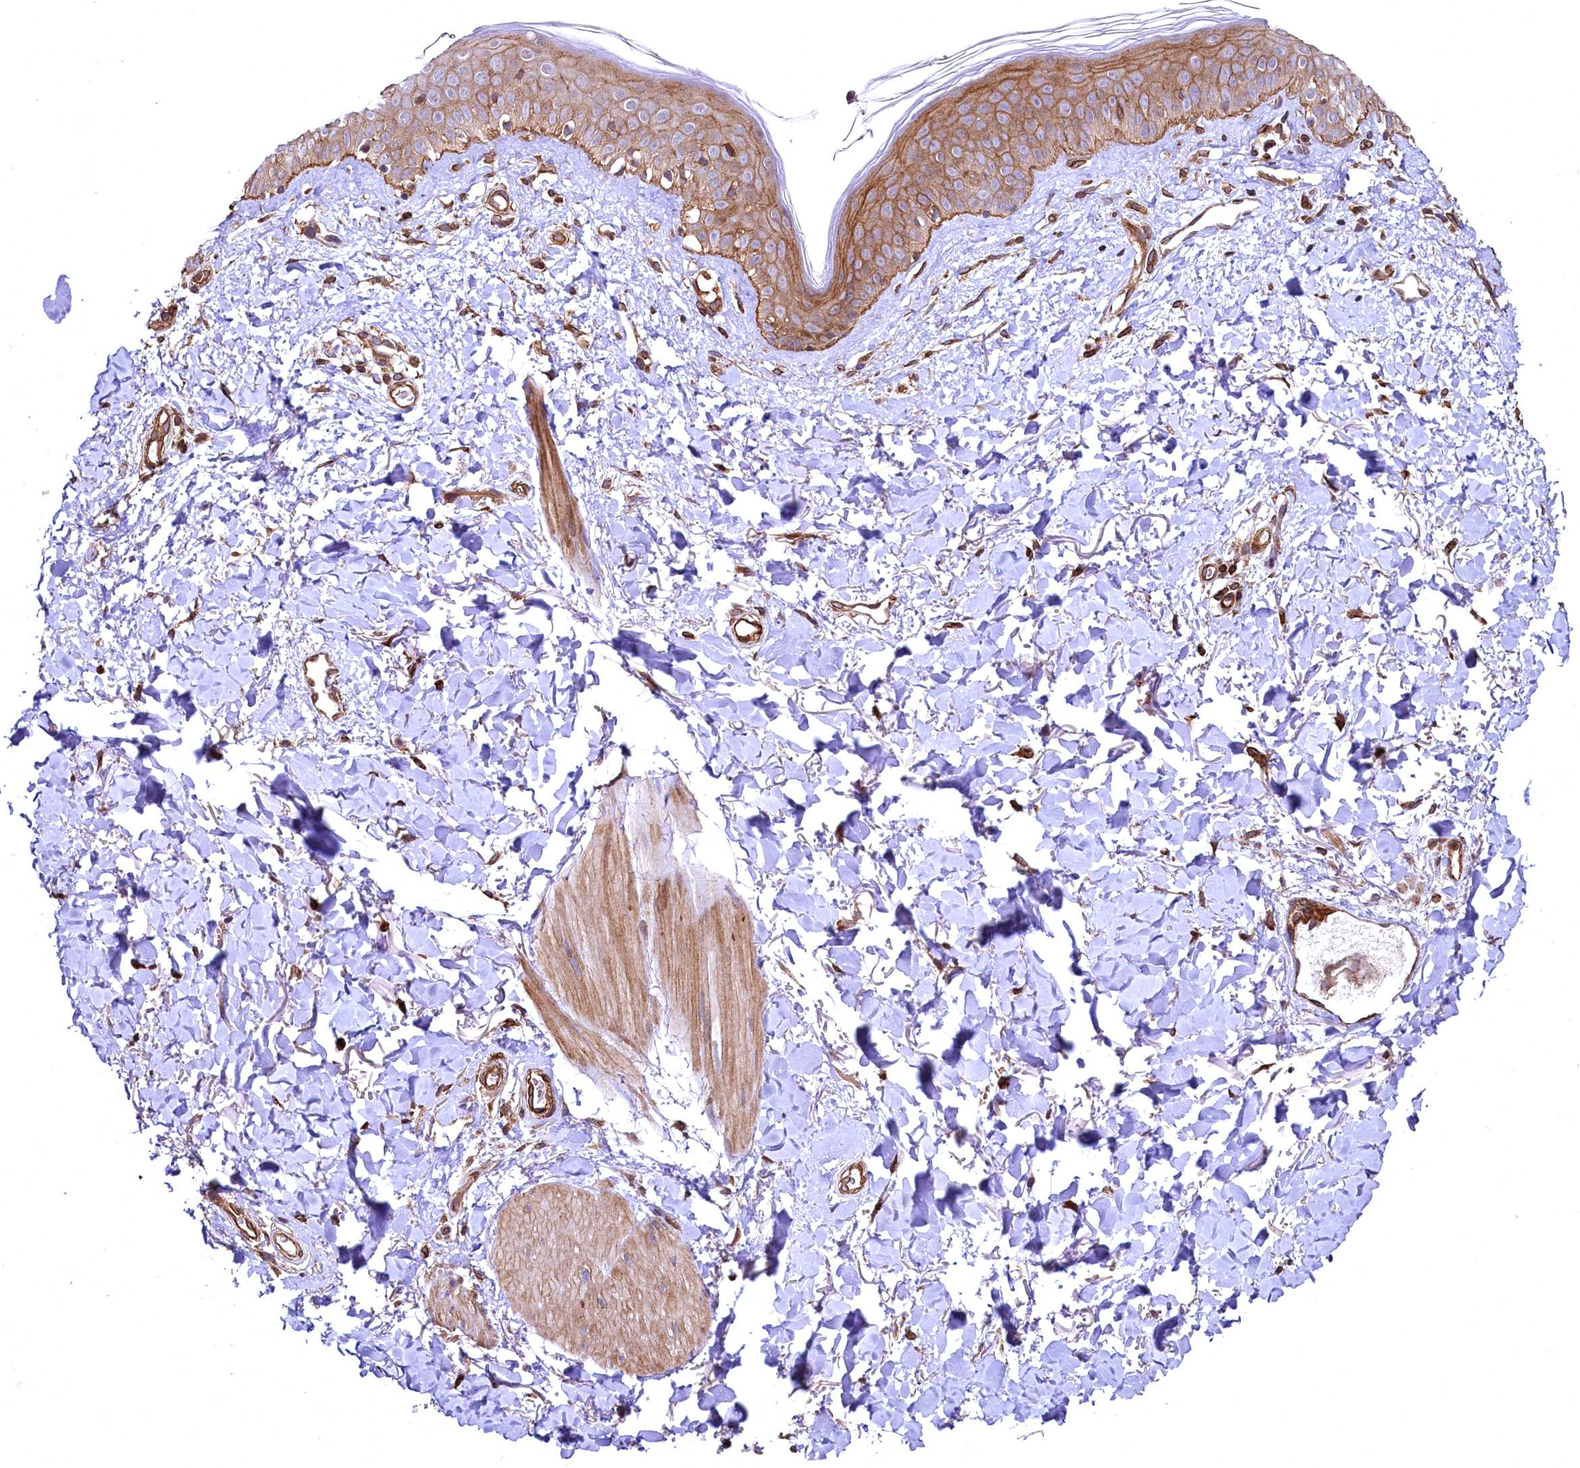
{"staining": {"intensity": "strong", "quantity": ">75%", "location": "cytoplasmic/membranous"}, "tissue": "skin", "cell_type": "Fibroblasts", "image_type": "normal", "snomed": [{"axis": "morphology", "description": "Normal tissue, NOS"}, {"axis": "topography", "description": "Skin"}], "caption": "IHC image of unremarkable human skin stained for a protein (brown), which shows high levels of strong cytoplasmic/membranous positivity in approximately >75% of fibroblasts.", "gene": "SVIP", "patient": {"sex": "female", "age": 58}}